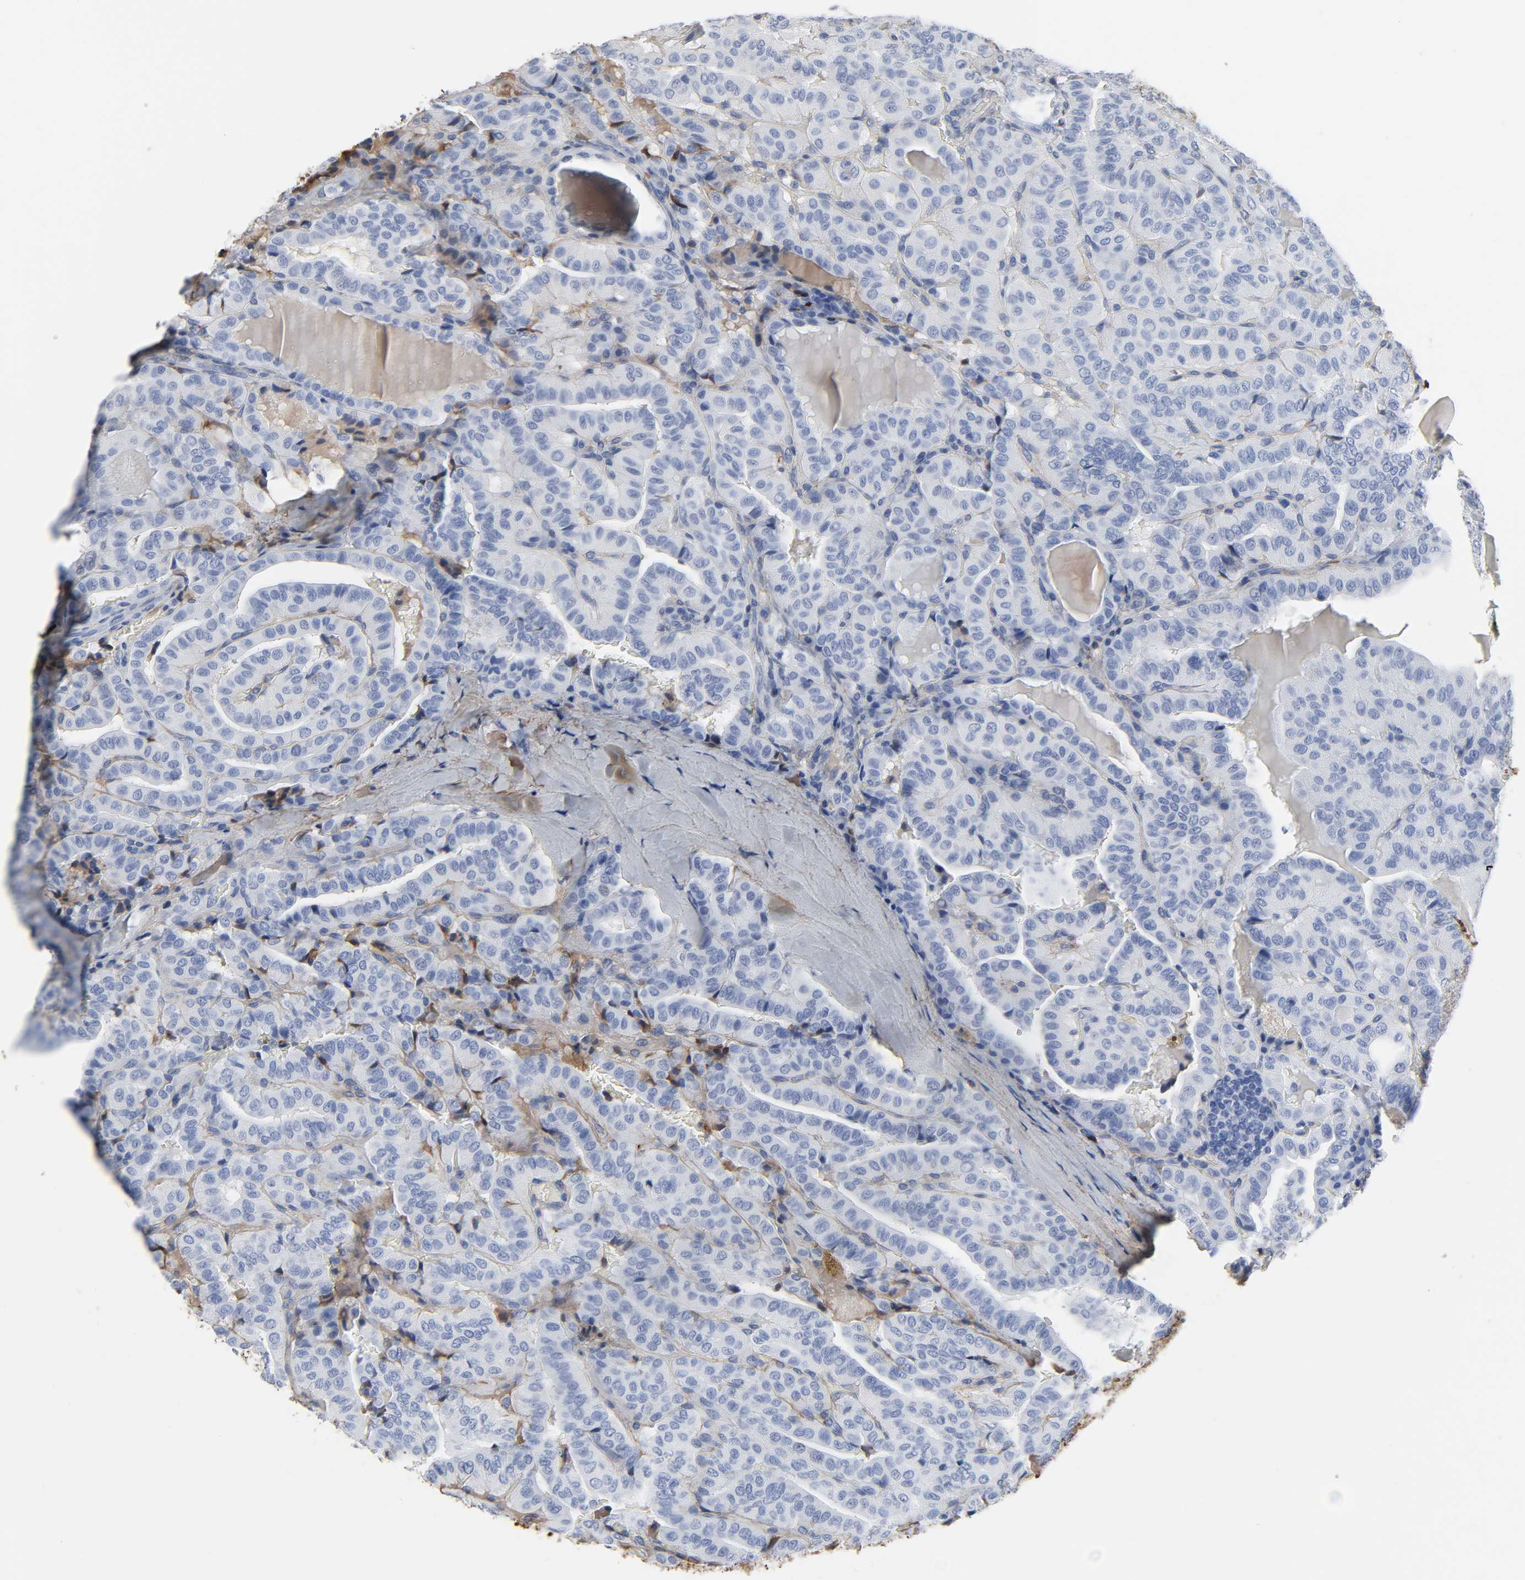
{"staining": {"intensity": "negative", "quantity": "none", "location": "none"}, "tissue": "thyroid cancer", "cell_type": "Tumor cells", "image_type": "cancer", "snomed": [{"axis": "morphology", "description": "Papillary adenocarcinoma, NOS"}, {"axis": "topography", "description": "Thyroid gland"}], "caption": "Immunohistochemistry (IHC) of human thyroid cancer (papillary adenocarcinoma) exhibits no expression in tumor cells.", "gene": "FBLN1", "patient": {"sex": "male", "age": 77}}